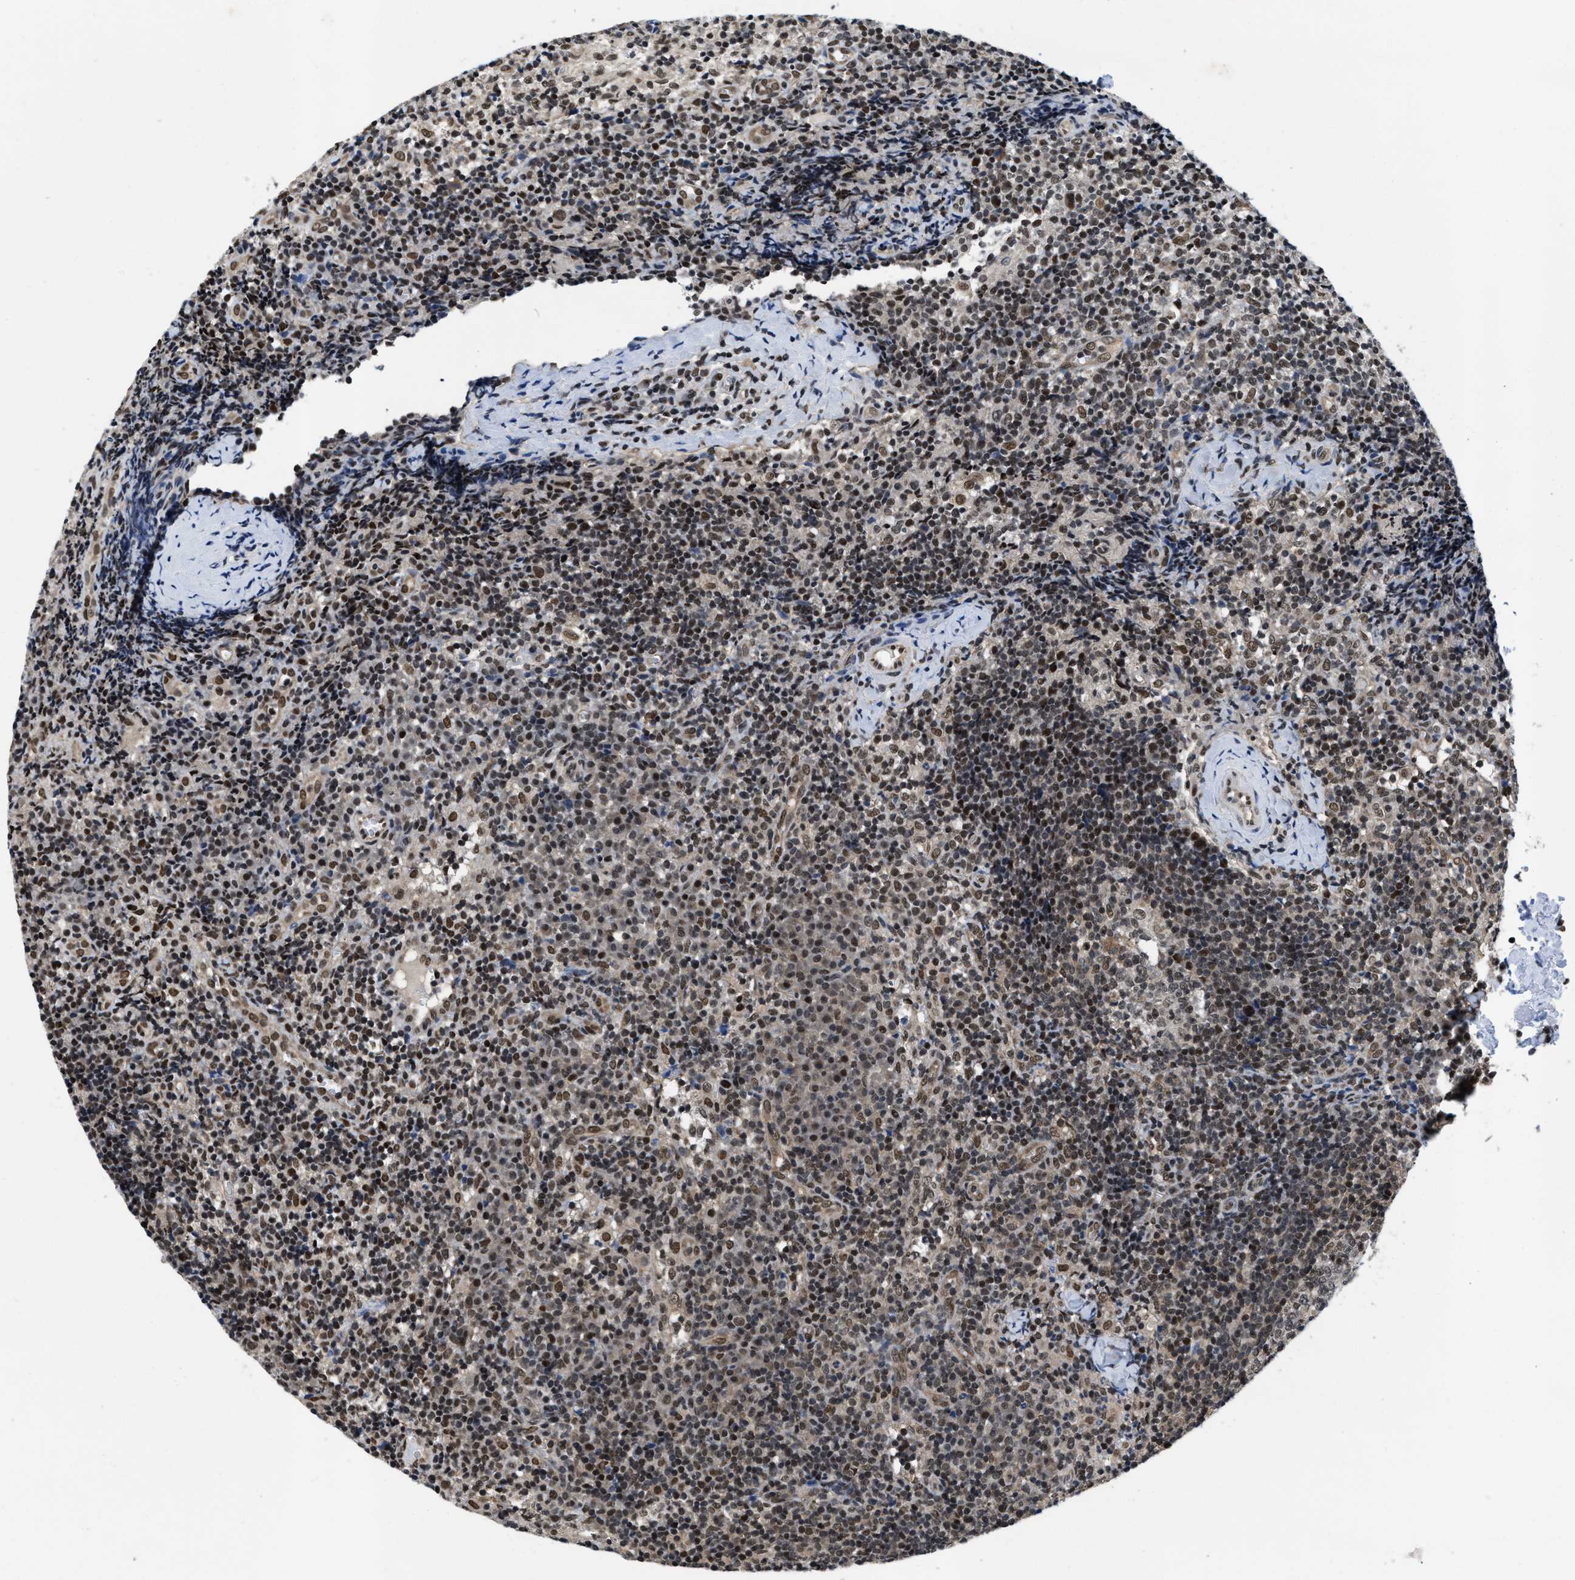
{"staining": {"intensity": "moderate", "quantity": ">75%", "location": "nuclear"}, "tissue": "lymph node", "cell_type": "Germinal center cells", "image_type": "normal", "snomed": [{"axis": "morphology", "description": "Normal tissue, NOS"}, {"axis": "morphology", "description": "Inflammation, NOS"}, {"axis": "topography", "description": "Lymph node"}], "caption": "Lymph node stained for a protein shows moderate nuclear positivity in germinal center cells.", "gene": "SAFB", "patient": {"sex": "male", "age": 55}}